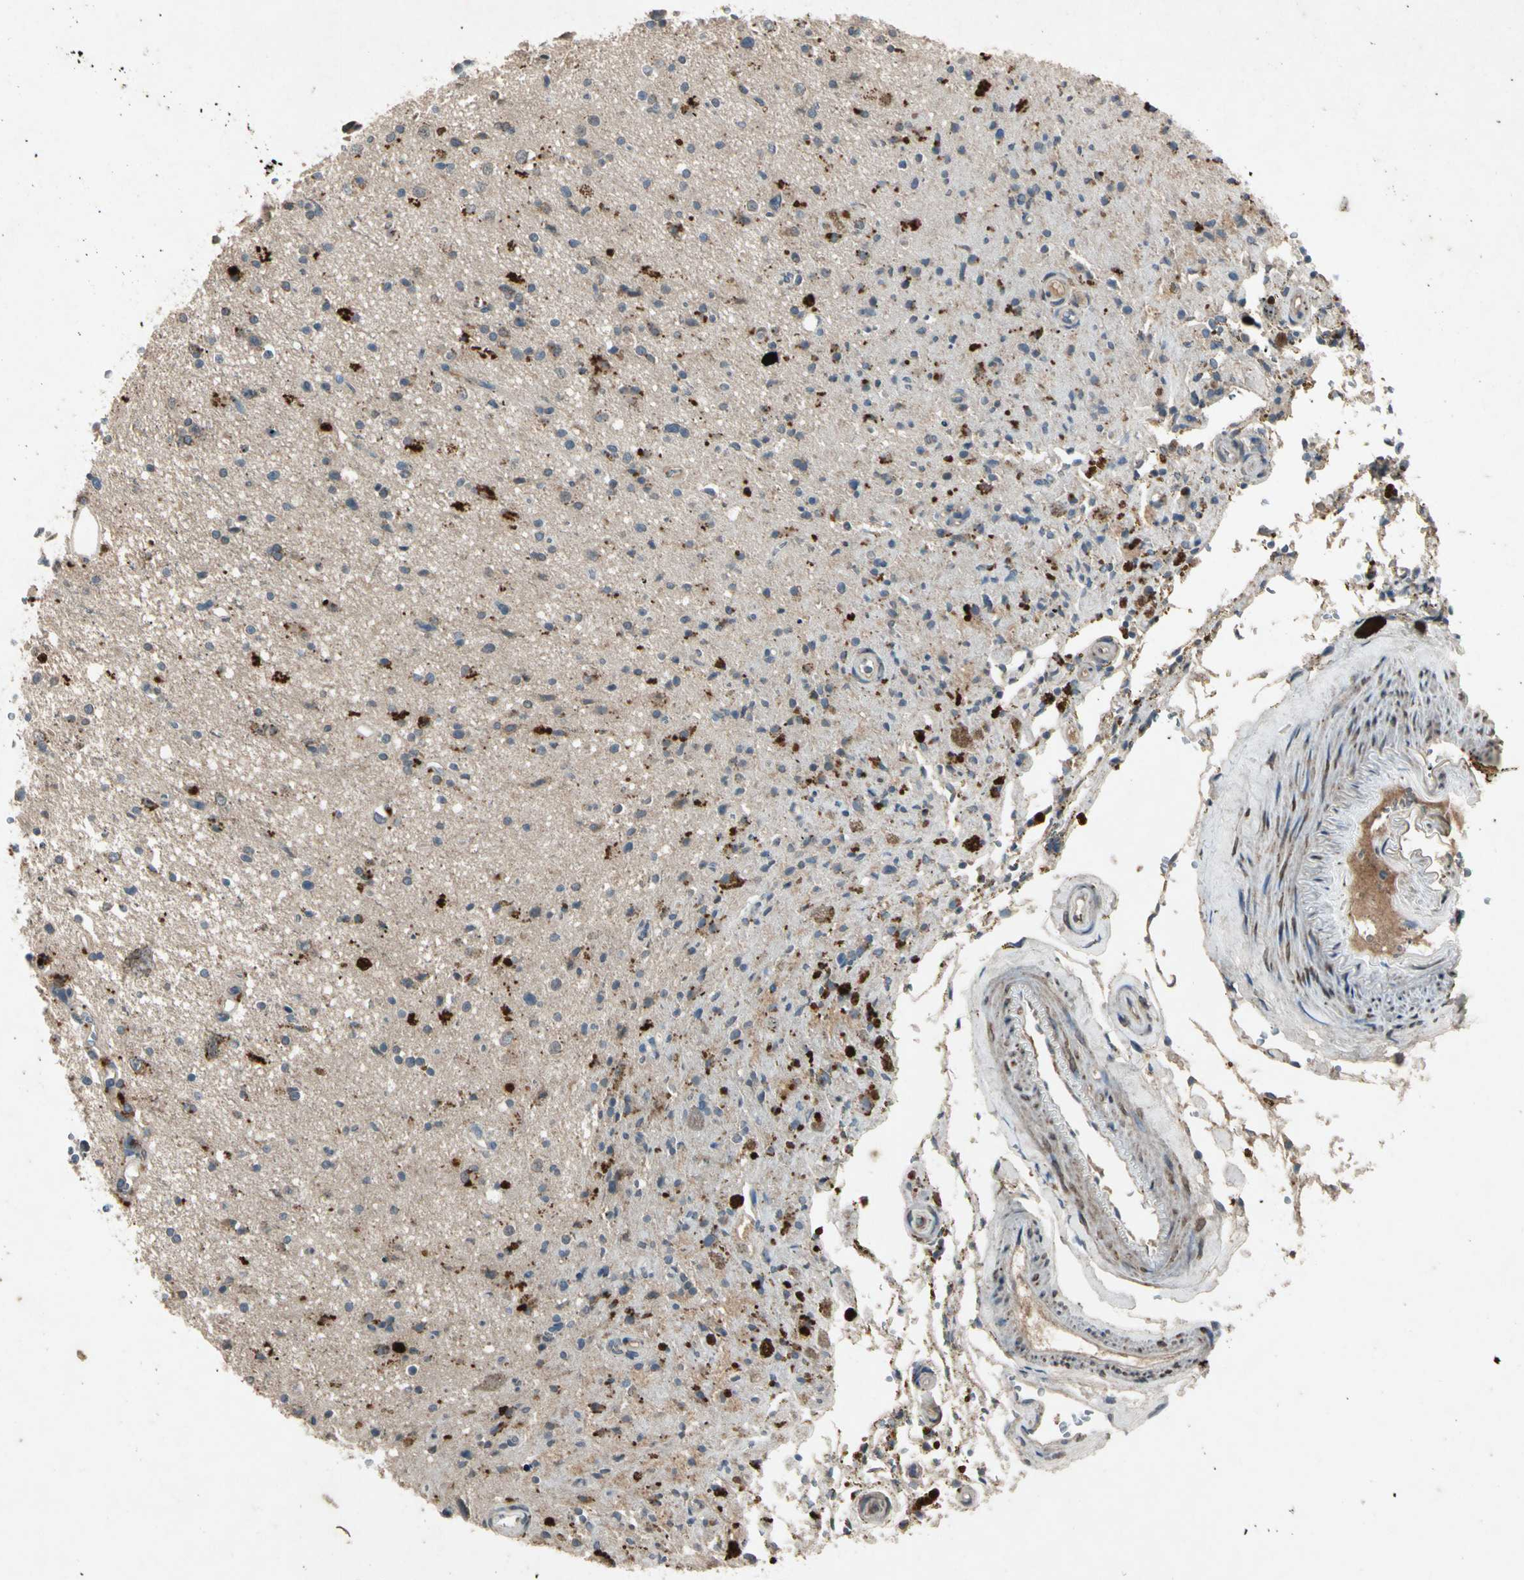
{"staining": {"intensity": "weak", "quantity": "<25%", "location": "cytoplasmic/membranous"}, "tissue": "glioma", "cell_type": "Tumor cells", "image_type": "cancer", "snomed": [{"axis": "morphology", "description": "Glioma, malignant, High grade"}, {"axis": "topography", "description": "Brain"}], "caption": "Immunohistochemistry (IHC) photomicrograph of neoplastic tissue: human malignant high-grade glioma stained with DAB (3,3'-diaminobenzidine) displays no significant protein positivity in tumor cells. (Immunohistochemistry, brightfield microscopy, high magnification).", "gene": "GPLD1", "patient": {"sex": "male", "age": 33}}